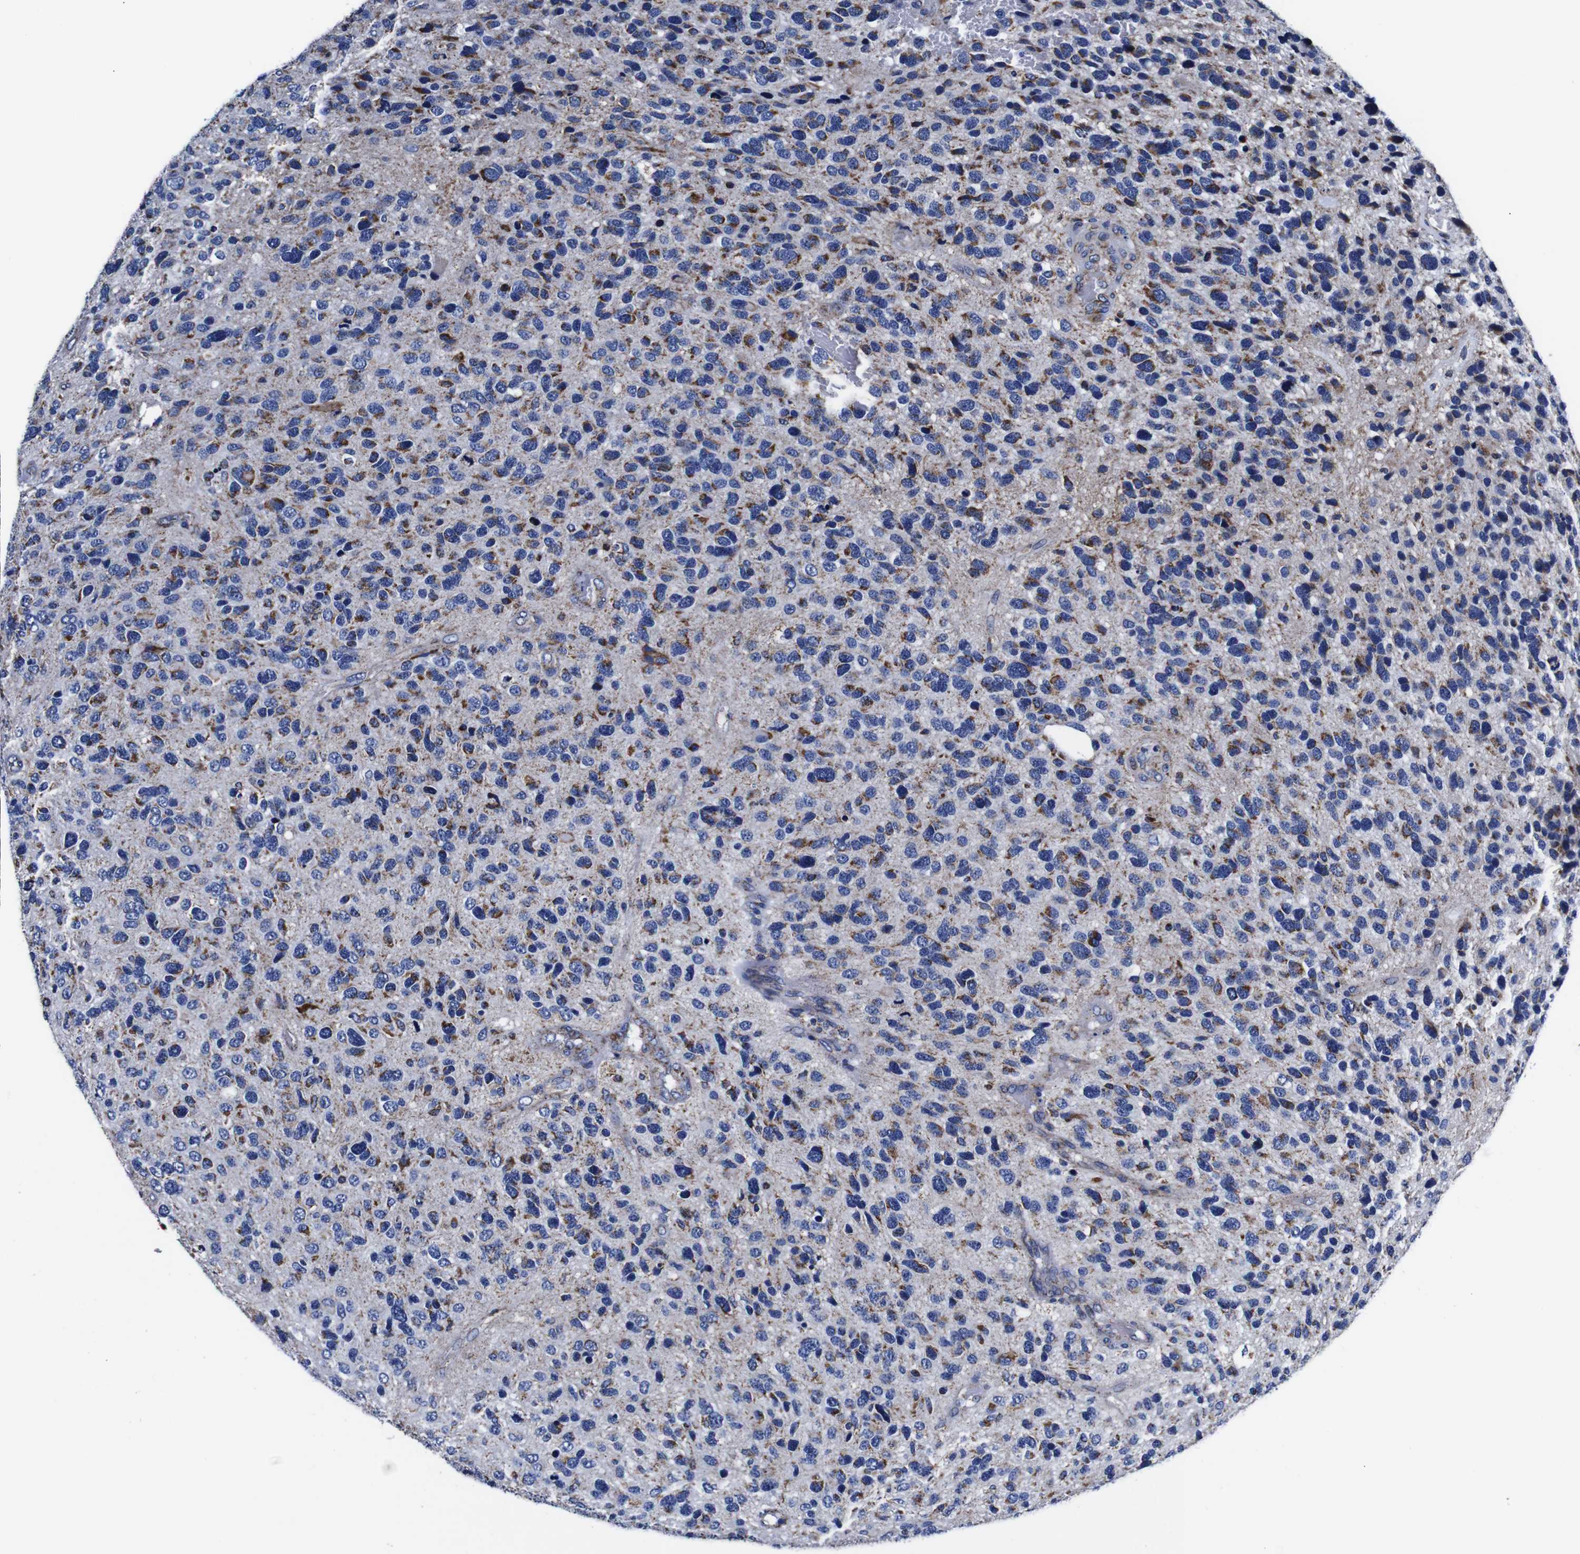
{"staining": {"intensity": "moderate", "quantity": "25%-75%", "location": "cytoplasmic/membranous"}, "tissue": "glioma", "cell_type": "Tumor cells", "image_type": "cancer", "snomed": [{"axis": "morphology", "description": "Glioma, malignant, High grade"}, {"axis": "topography", "description": "Brain"}], "caption": "Moderate cytoplasmic/membranous protein staining is seen in about 25%-75% of tumor cells in malignant high-grade glioma. The staining was performed using DAB (3,3'-diaminobenzidine), with brown indicating positive protein expression. Nuclei are stained blue with hematoxylin.", "gene": "FKBP9", "patient": {"sex": "female", "age": 58}}